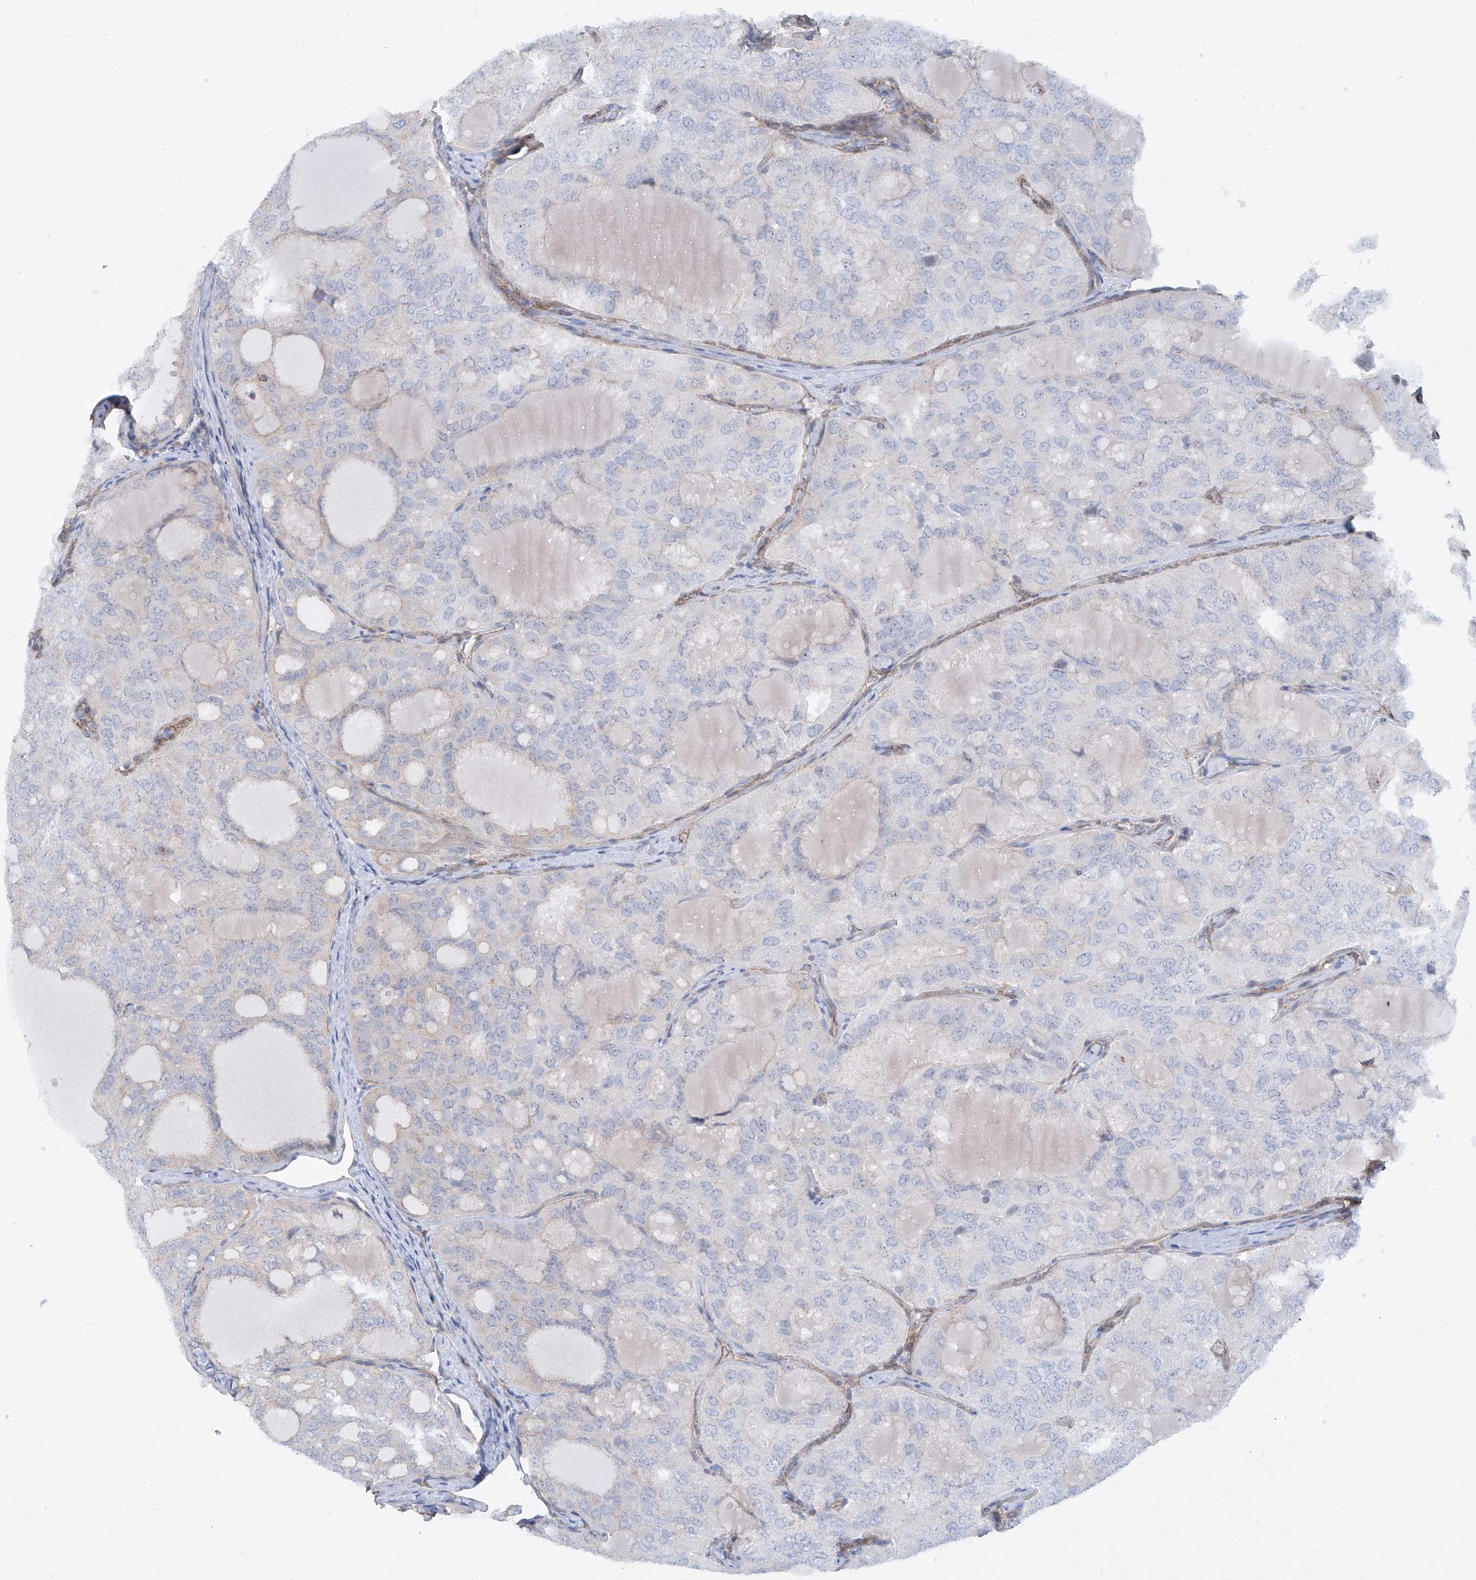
{"staining": {"intensity": "negative", "quantity": "none", "location": "none"}, "tissue": "thyroid cancer", "cell_type": "Tumor cells", "image_type": "cancer", "snomed": [{"axis": "morphology", "description": "Follicular adenoma carcinoma, NOS"}, {"axis": "topography", "description": "Thyroid gland"}], "caption": "Tumor cells show no significant protein staining in thyroid follicular adenoma carcinoma. (DAB (3,3'-diaminobenzidine) immunohistochemistry visualized using brightfield microscopy, high magnification).", "gene": "ZNF490", "patient": {"sex": "male", "age": 75}}